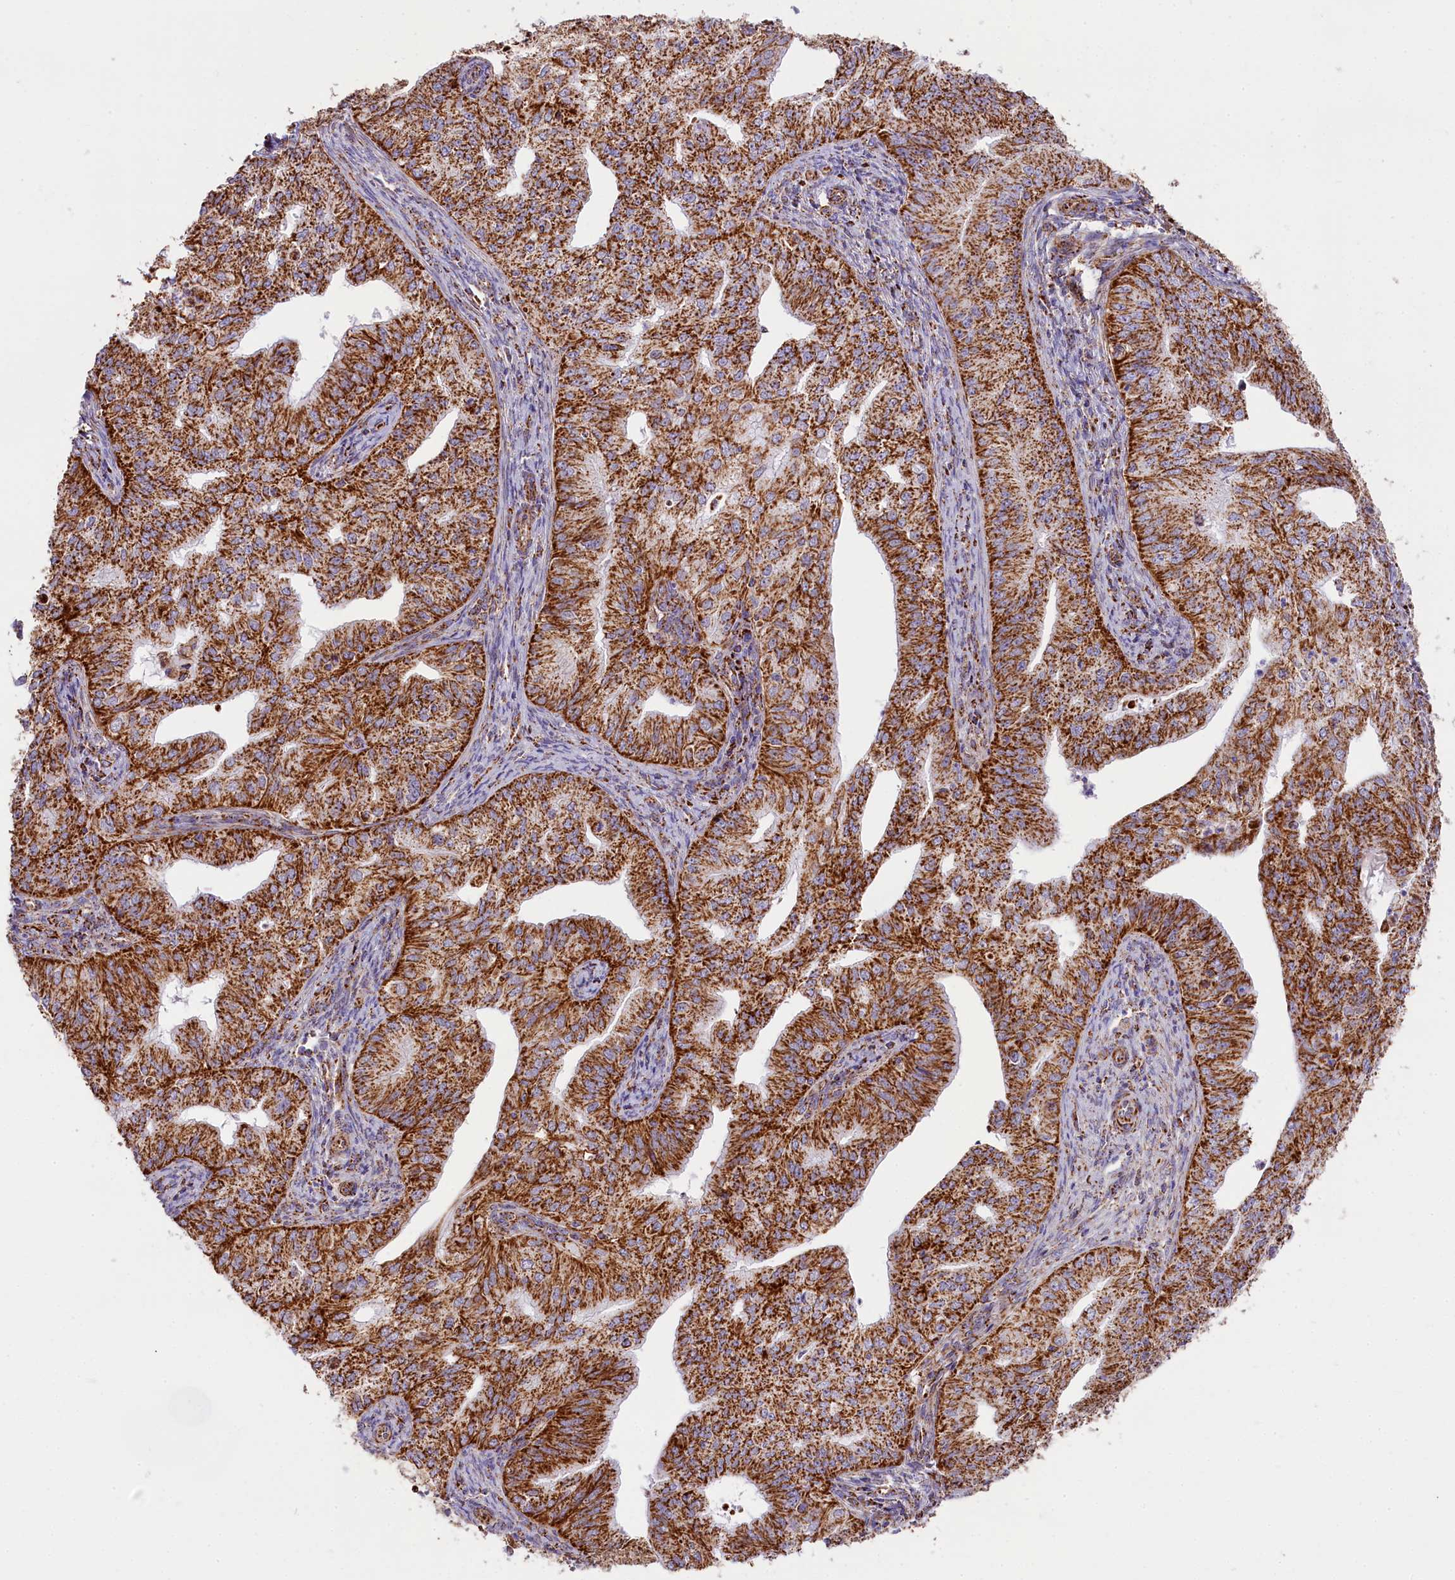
{"staining": {"intensity": "strong", "quantity": ">75%", "location": "cytoplasmic/membranous"}, "tissue": "endometrial cancer", "cell_type": "Tumor cells", "image_type": "cancer", "snomed": [{"axis": "morphology", "description": "Adenocarcinoma, NOS"}, {"axis": "topography", "description": "Endometrium"}], "caption": "Immunohistochemical staining of endometrial adenocarcinoma shows high levels of strong cytoplasmic/membranous protein staining in about >75% of tumor cells.", "gene": "NDUFA8", "patient": {"sex": "female", "age": 50}}